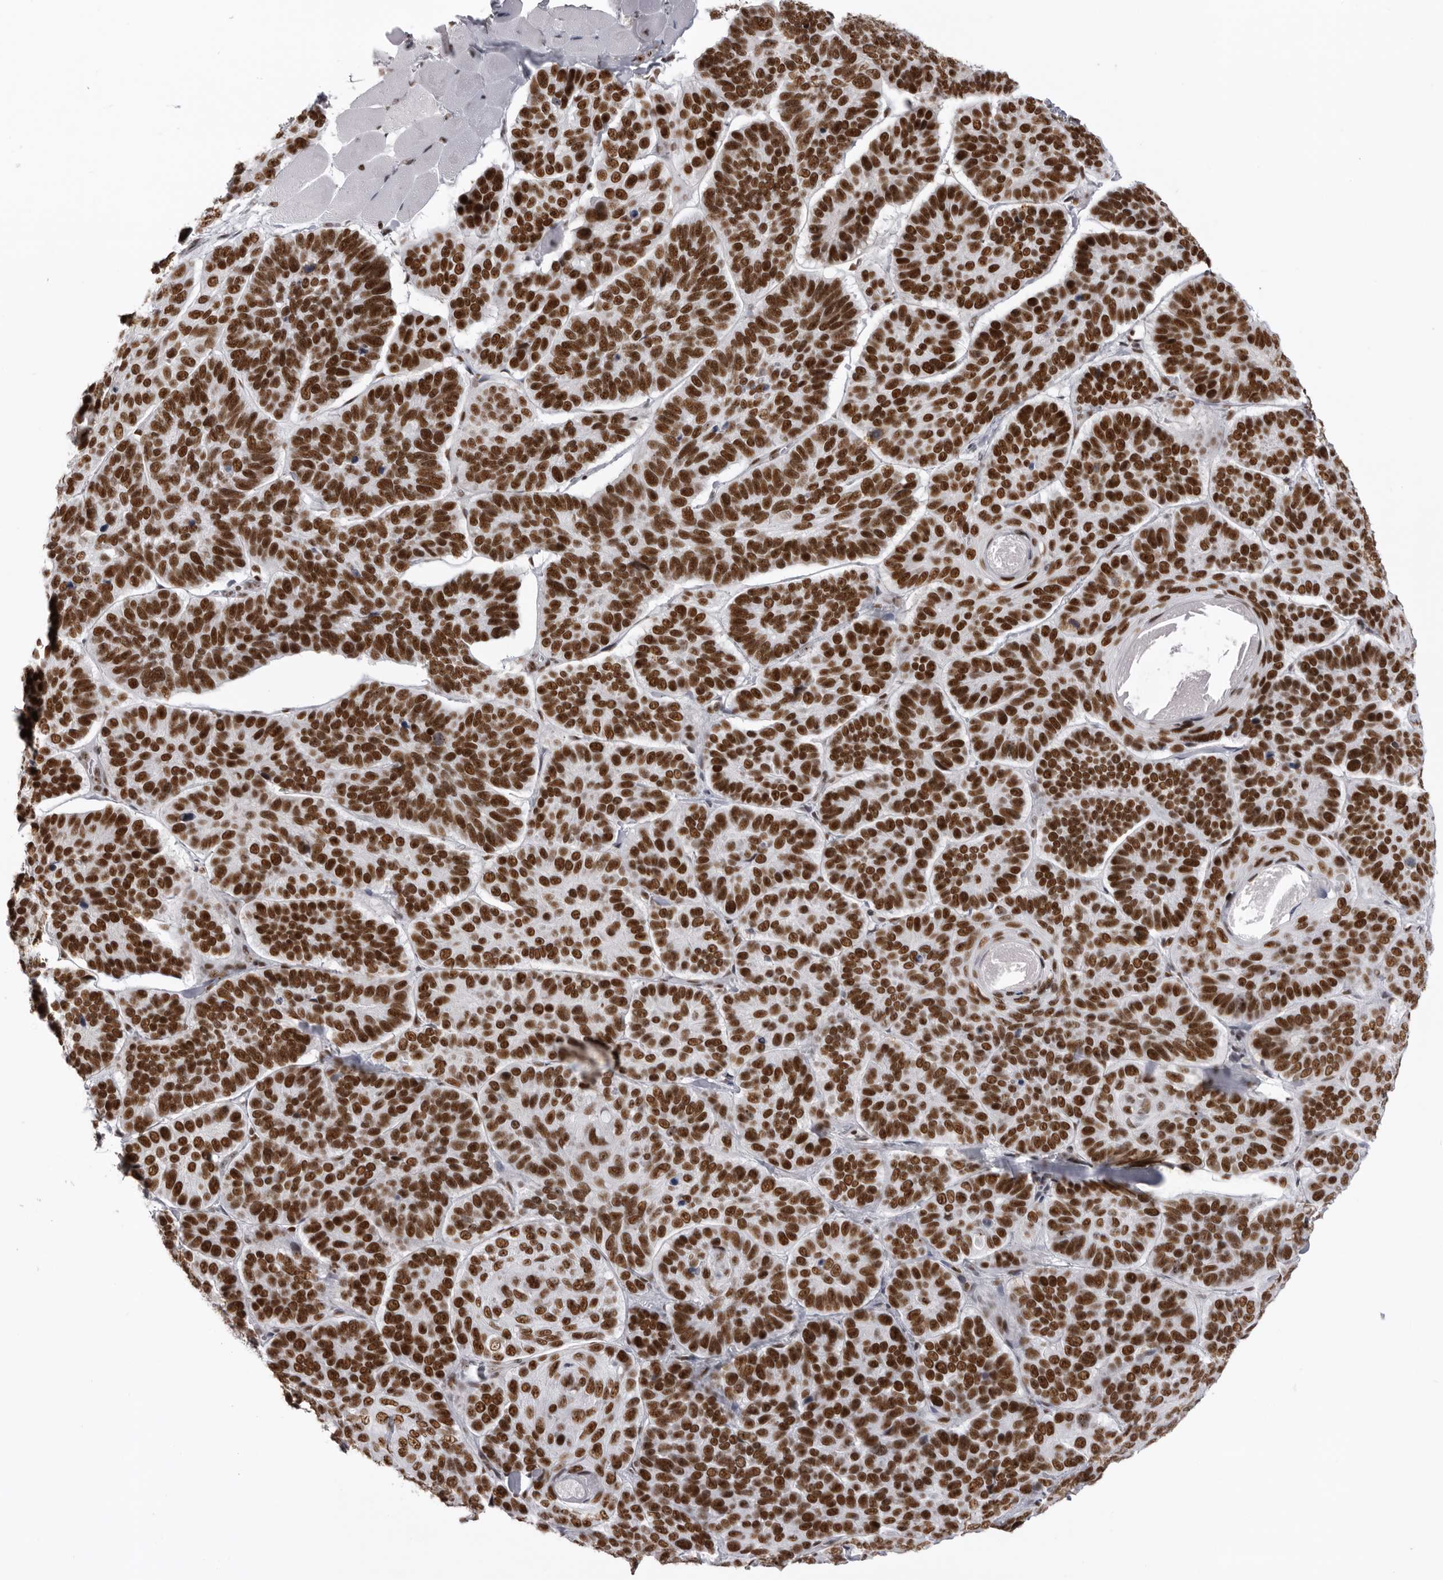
{"staining": {"intensity": "strong", "quantity": ">75%", "location": "nuclear"}, "tissue": "skin cancer", "cell_type": "Tumor cells", "image_type": "cancer", "snomed": [{"axis": "morphology", "description": "Basal cell carcinoma"}, {"axis": "topography", "description": "Skin"}], "caption": "Protein expression analysis of skin cancer (basal cell carcinoma) reveals strong nuclear staining in approximately >75% of tumor cells.", "gene": "DHX9", "patient": {"sex": "male", "age": 62}}